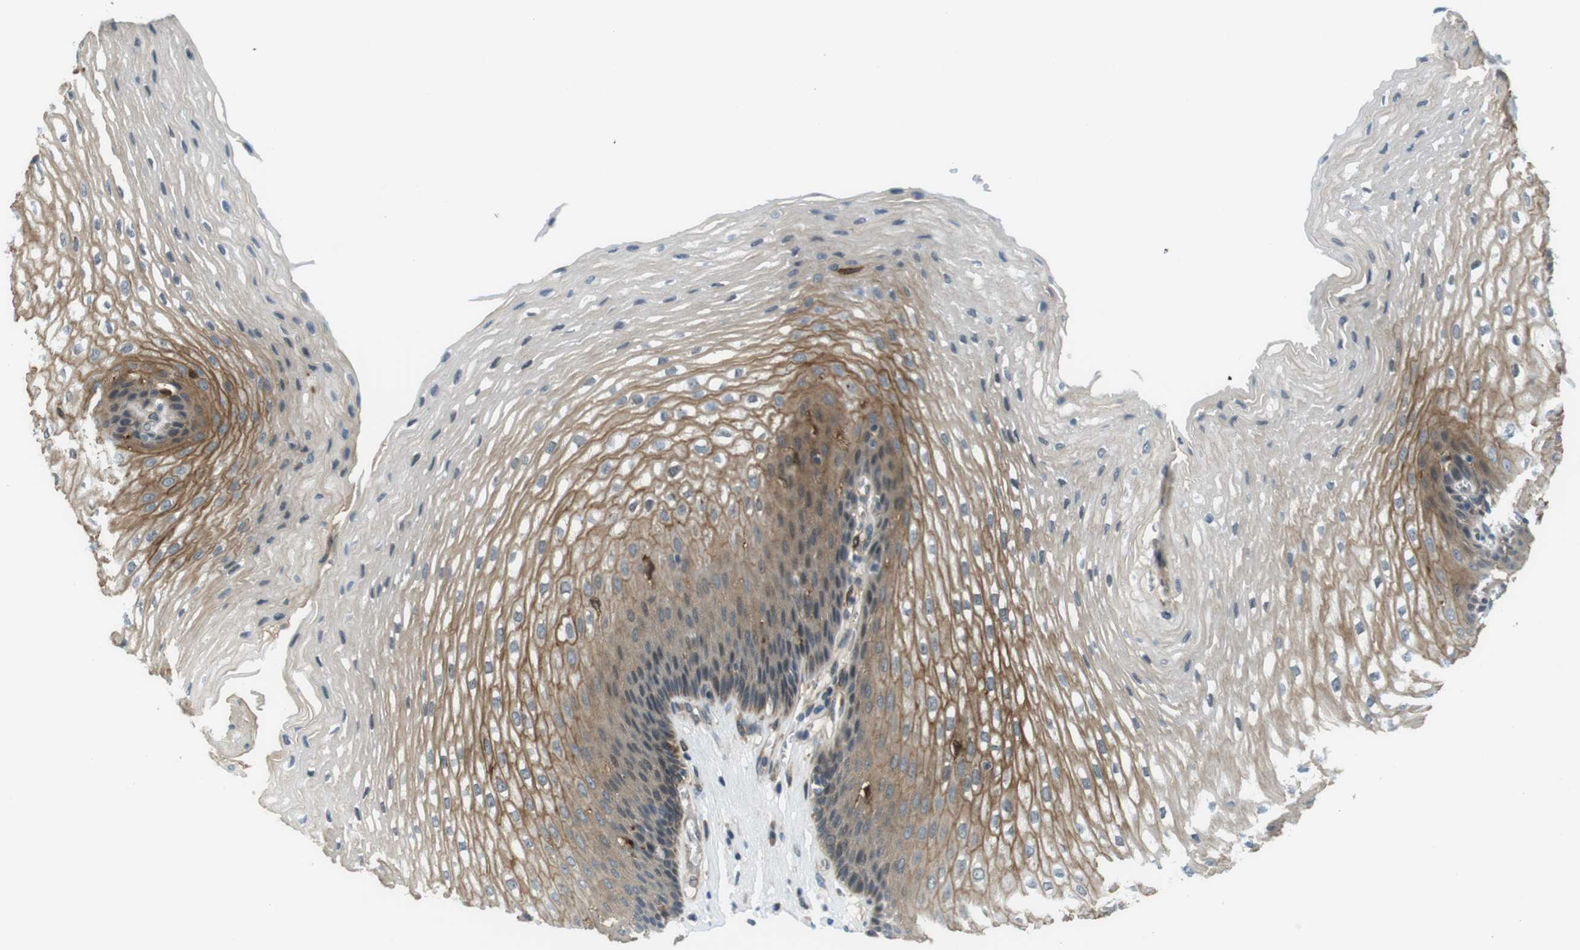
{"staining": {"intensity": "moderate", "quantity": "25%-75%", "location": "cytoplasmic/membranous"}, "tissue": "esophagus", "cell_type": "Squamous epithelial cells", "image_type": "normal", "snomed": [{"axis": "morphology", "description": "Normal tissue, NOS"}, {"axis": "topography", "description": "Esophagus"}], "caption": "Immunohistochemical staining of normal human esophagus reveals 25%-75% levels of moderate cytoplasmic/membranous protein expression in approximately 25%-75% of squamous epithelial cells. (Brightfield microscopy of DAB IHC at high magnification).", "gene": "PALD1", "patient": {"sex": "male", "age": 48}}